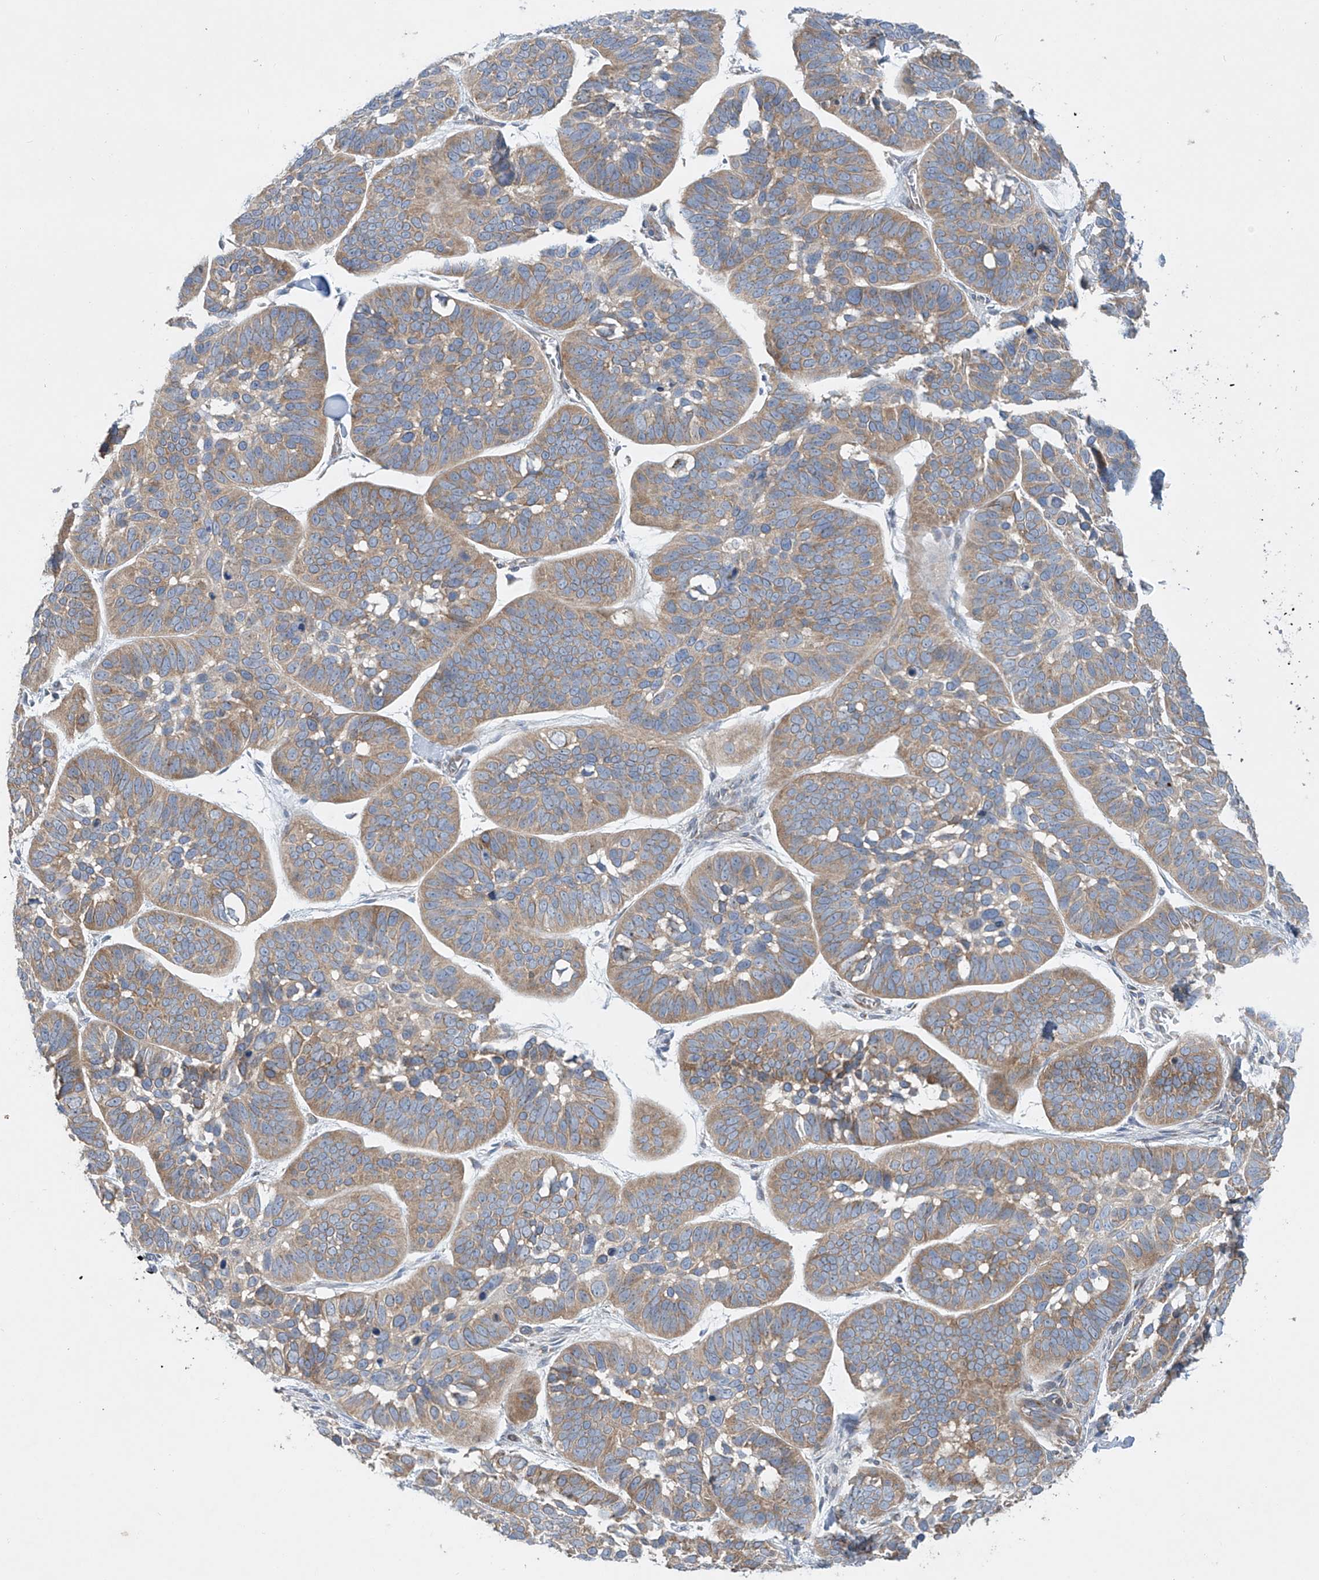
{"staining": {"intensity": "moderate", "quantity": ">75%", "location": "cytoplasmic/membranous"}, "tissue": "skin cancer", "cell_type": "Tumor cells", "image_type": "cancer", "snomed": [{"axis": "morphology", "description": "Basal cell carcinoma"}, {"axis": "topography", "description": "Skin"}], "caption": "Skin basal cell carcinoma stained with a brown dye shows moderate cytoplasmic/membranous positive expression in approximately >75% of tumor cells.", "gene": "TJAP1", "patient": {"sex": "male", "age": 62}}